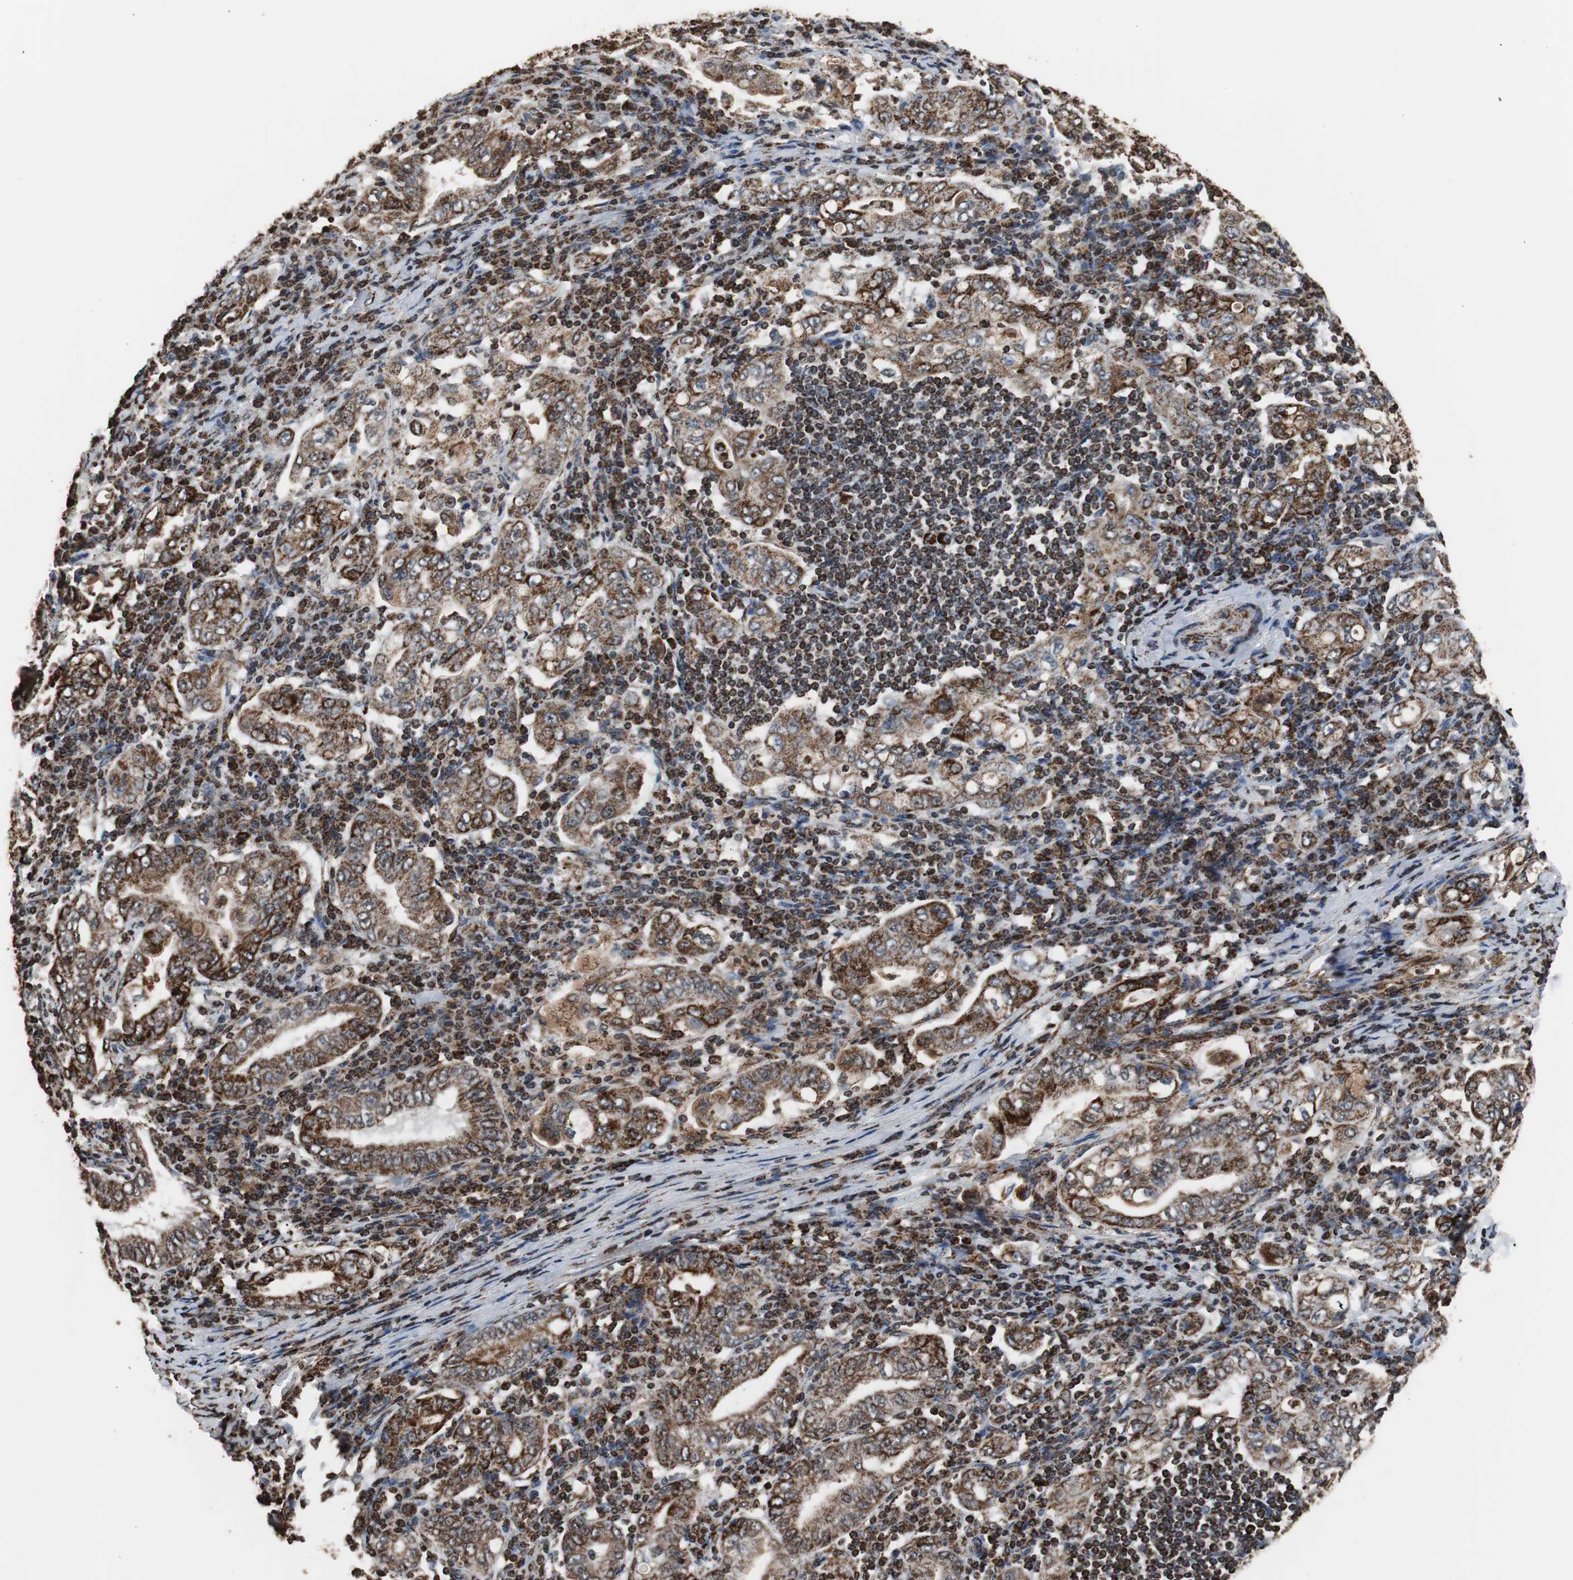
{"staining": {"intensity": "strong", "quantity": ">75%", "location": "cytoplasmic/membranous"}, "tissue": "stomach cancer", "cell_type": "Tumor cells", "image_type": "cancer", "snomed": [{"axis": "morphology", "description": "Normal tissue, NOS"}, {"axis": "morphology", "description": "Adenocarcinoma, NOS"}, {"axis": "topography", "description": "Esophagus"}, {"axis": "topography", "description": "Stomach, upper"}, {"axis": "topography", "description": "Peripheral nerve tissue"}], "caption": "A high amount of strong cytoplasmic/membranous expression is present in about >75% of tumor cells in stomach adenocarcinoma tissue. (DAB (3,3'-diaminobenzidine) = brown stain, brightfield microscopy at high magnification).", "gene": "HSPA9", "patient": {"sex": "male", "age": 62}}